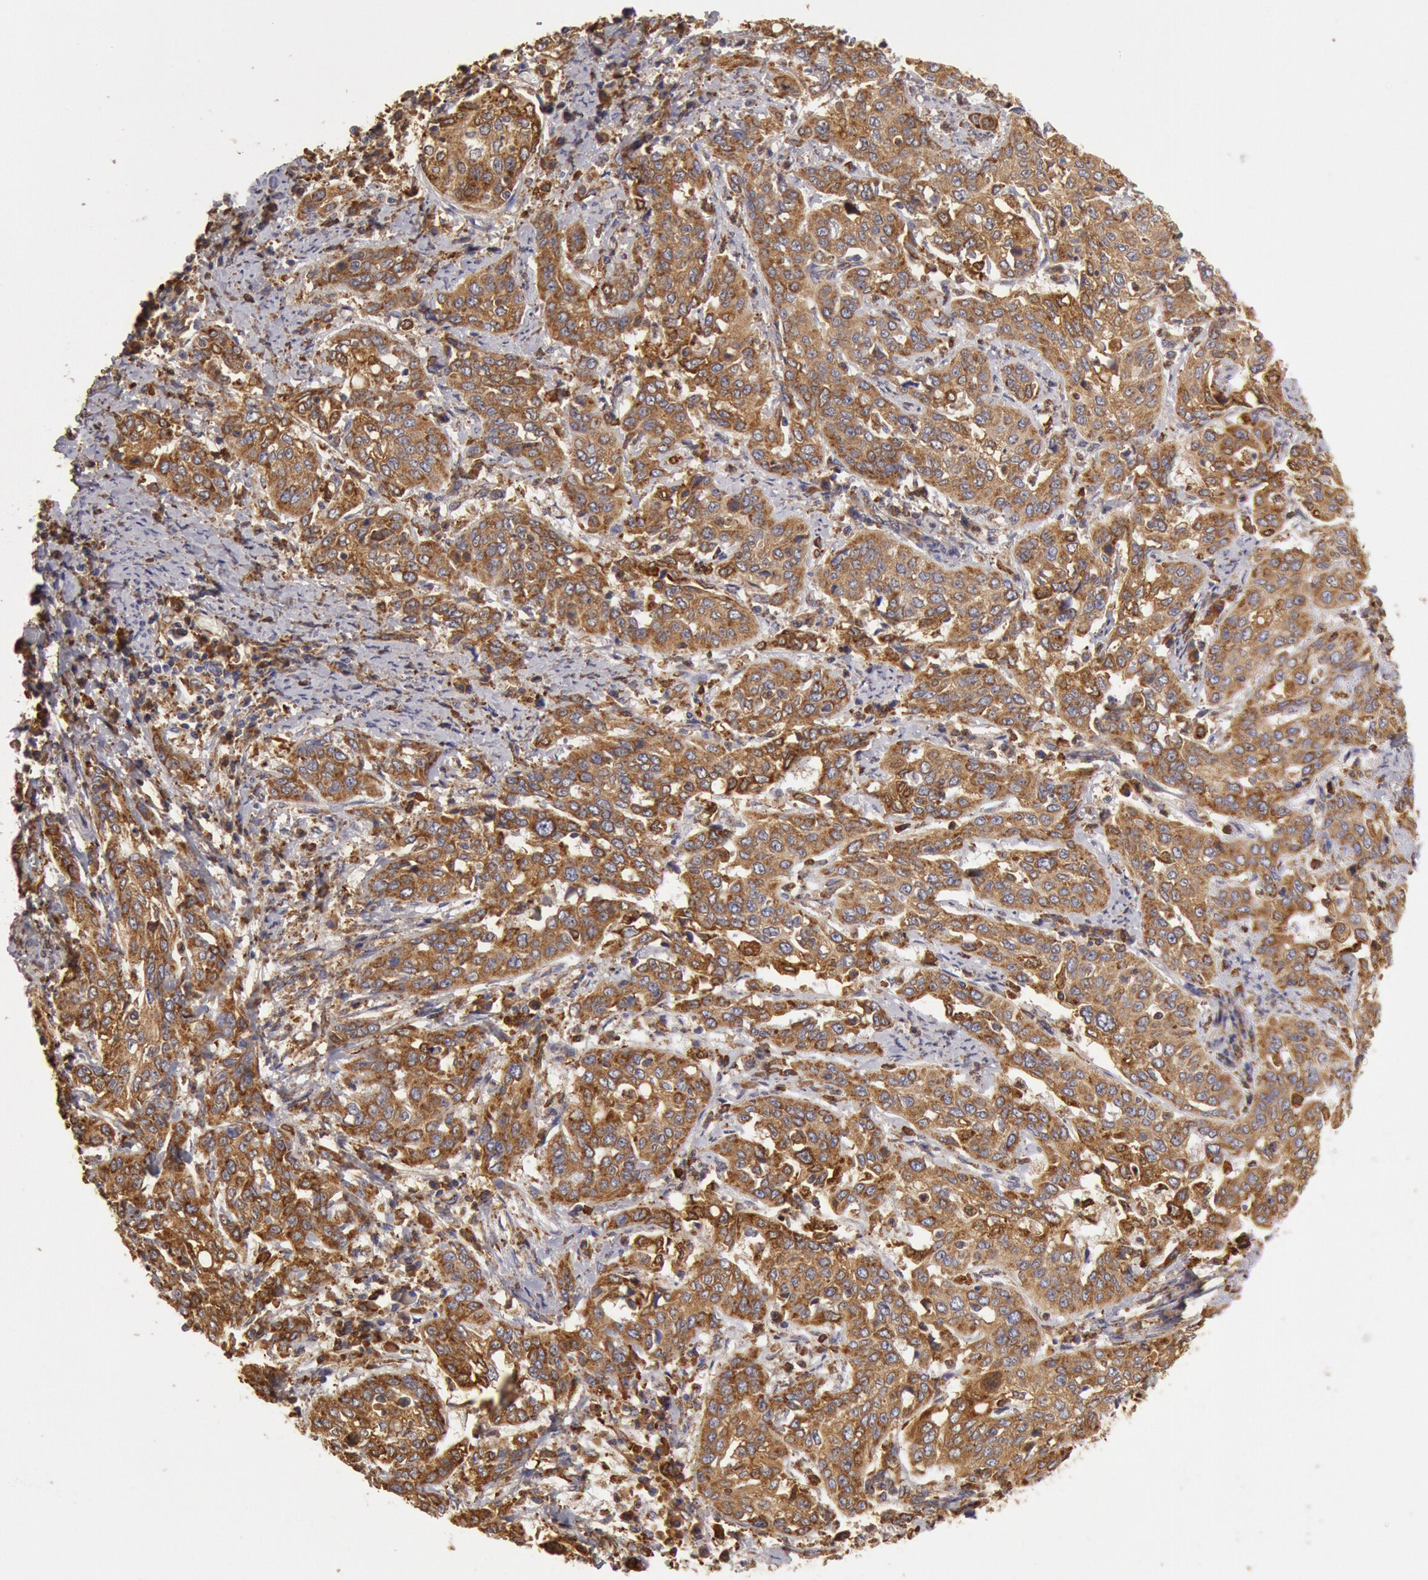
{"staining": {"intensity": "moderate", "quantity": ">75%", "location": "cytoplasmic/membranous"}, "tissue": "cervical cancer", "cell_type": "Tumor cells", "image_type": "cancer", "snomed": [{"axis": "morphology", "description": "Squamous cell carcinoma, NOS"}, {"axis": "topography", "description": "Cervix"}], "caption": "The histopathology image demonstrates immunohistochemical staining of cervical cancer. There is moderate cytoplasmic/membranous positivity is present in approximately >75% of tumor cells.", "gene": "ERP44", "patient": {"sex": "female", "age": 41}}